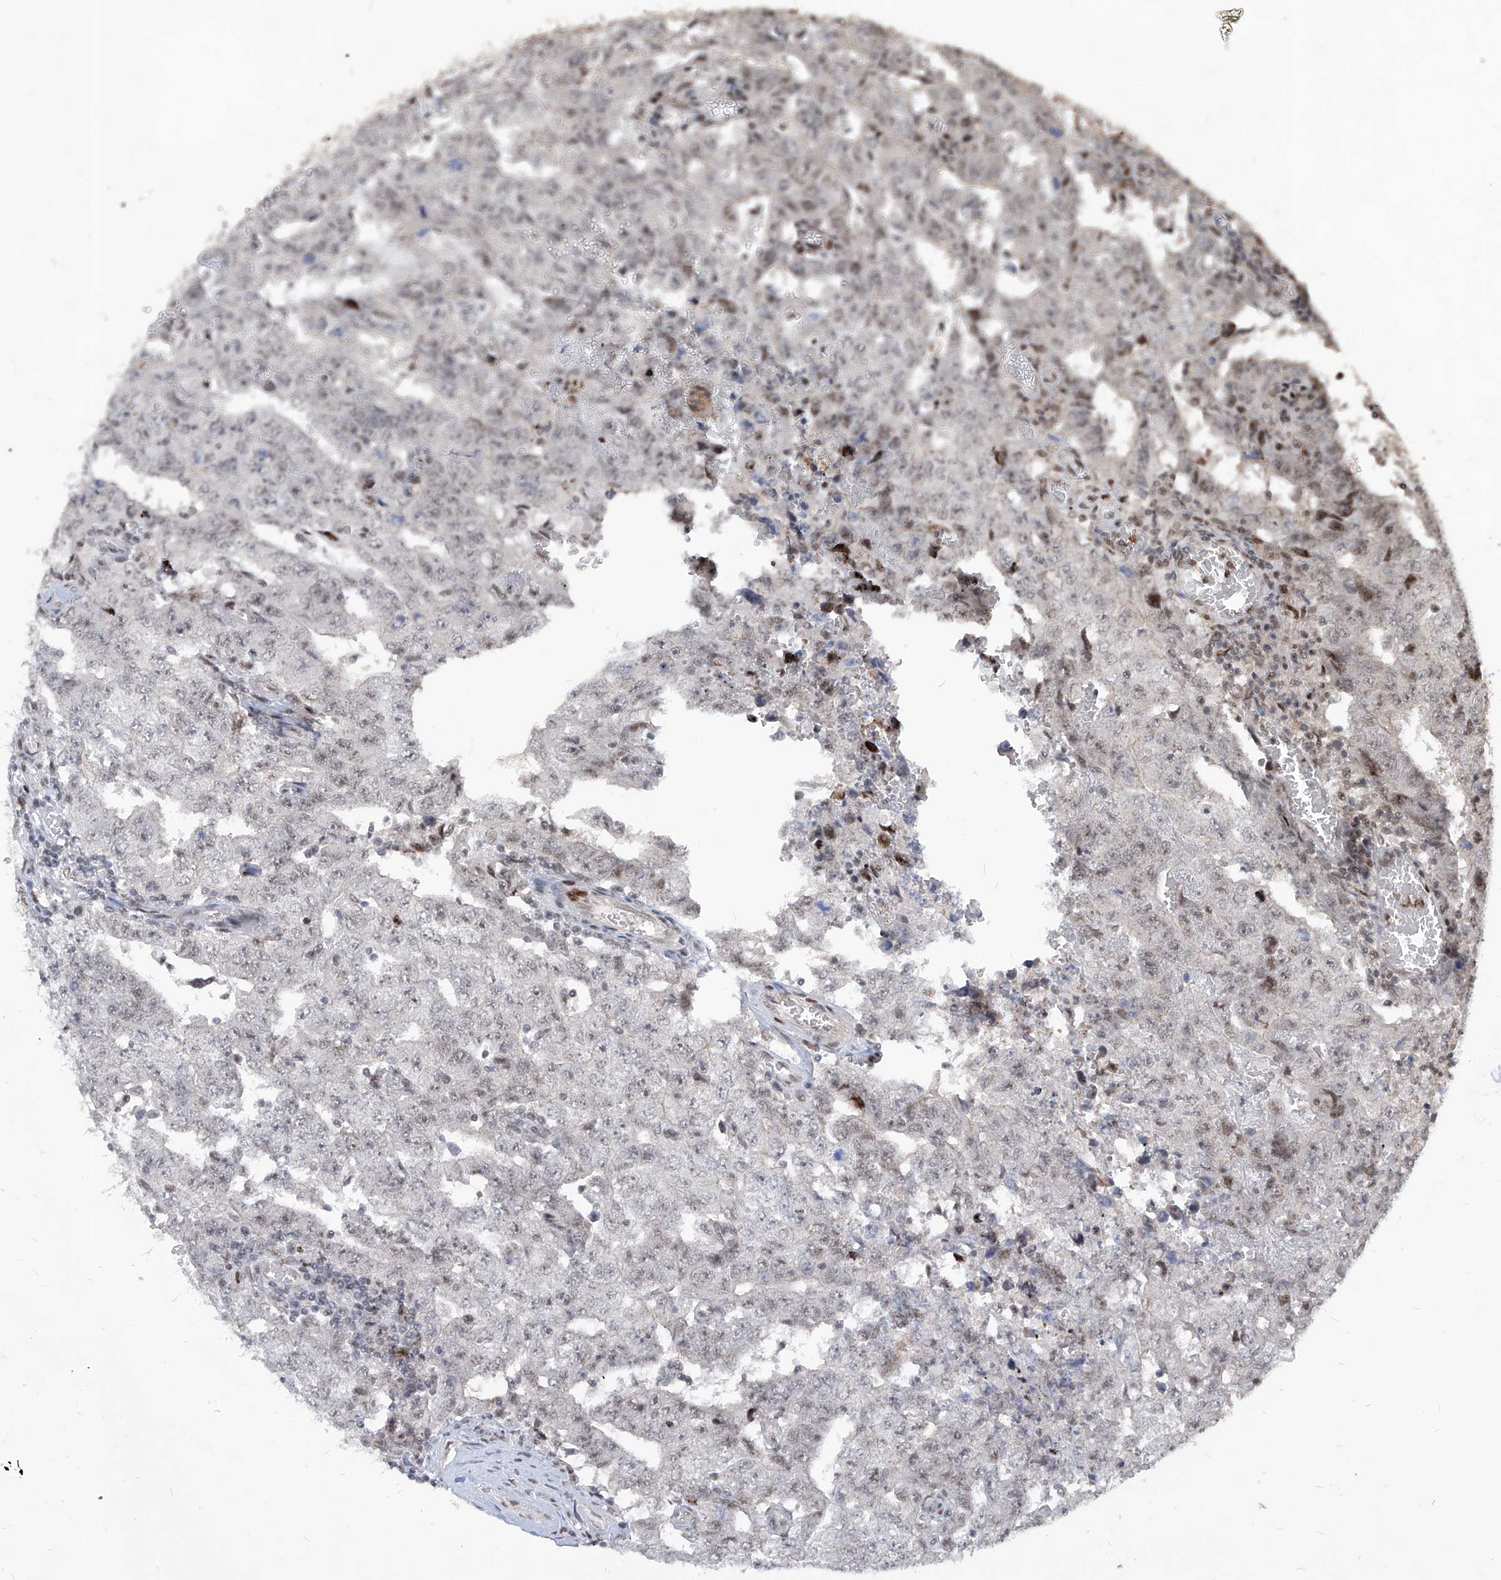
{"staining": {"intensity": "negative", "quantity": "none", "location": "none"}, "tissue": "testis cancer", "cell_type": "Tumor cells", "image_type": "cancer", "snomed": [{"axis": "morphology", "description": "Carcinoma, Embryonal, NOS"}, {"axis": "topography", "description": "Testis"}], "caption": "An image of human testis cancer is negative for staining in tumor cells. (DAB IHC visualized using brightfield microscopy, high magnification).", "gene": "IRF2", "patient": {"sex": "male", "age": 26}}